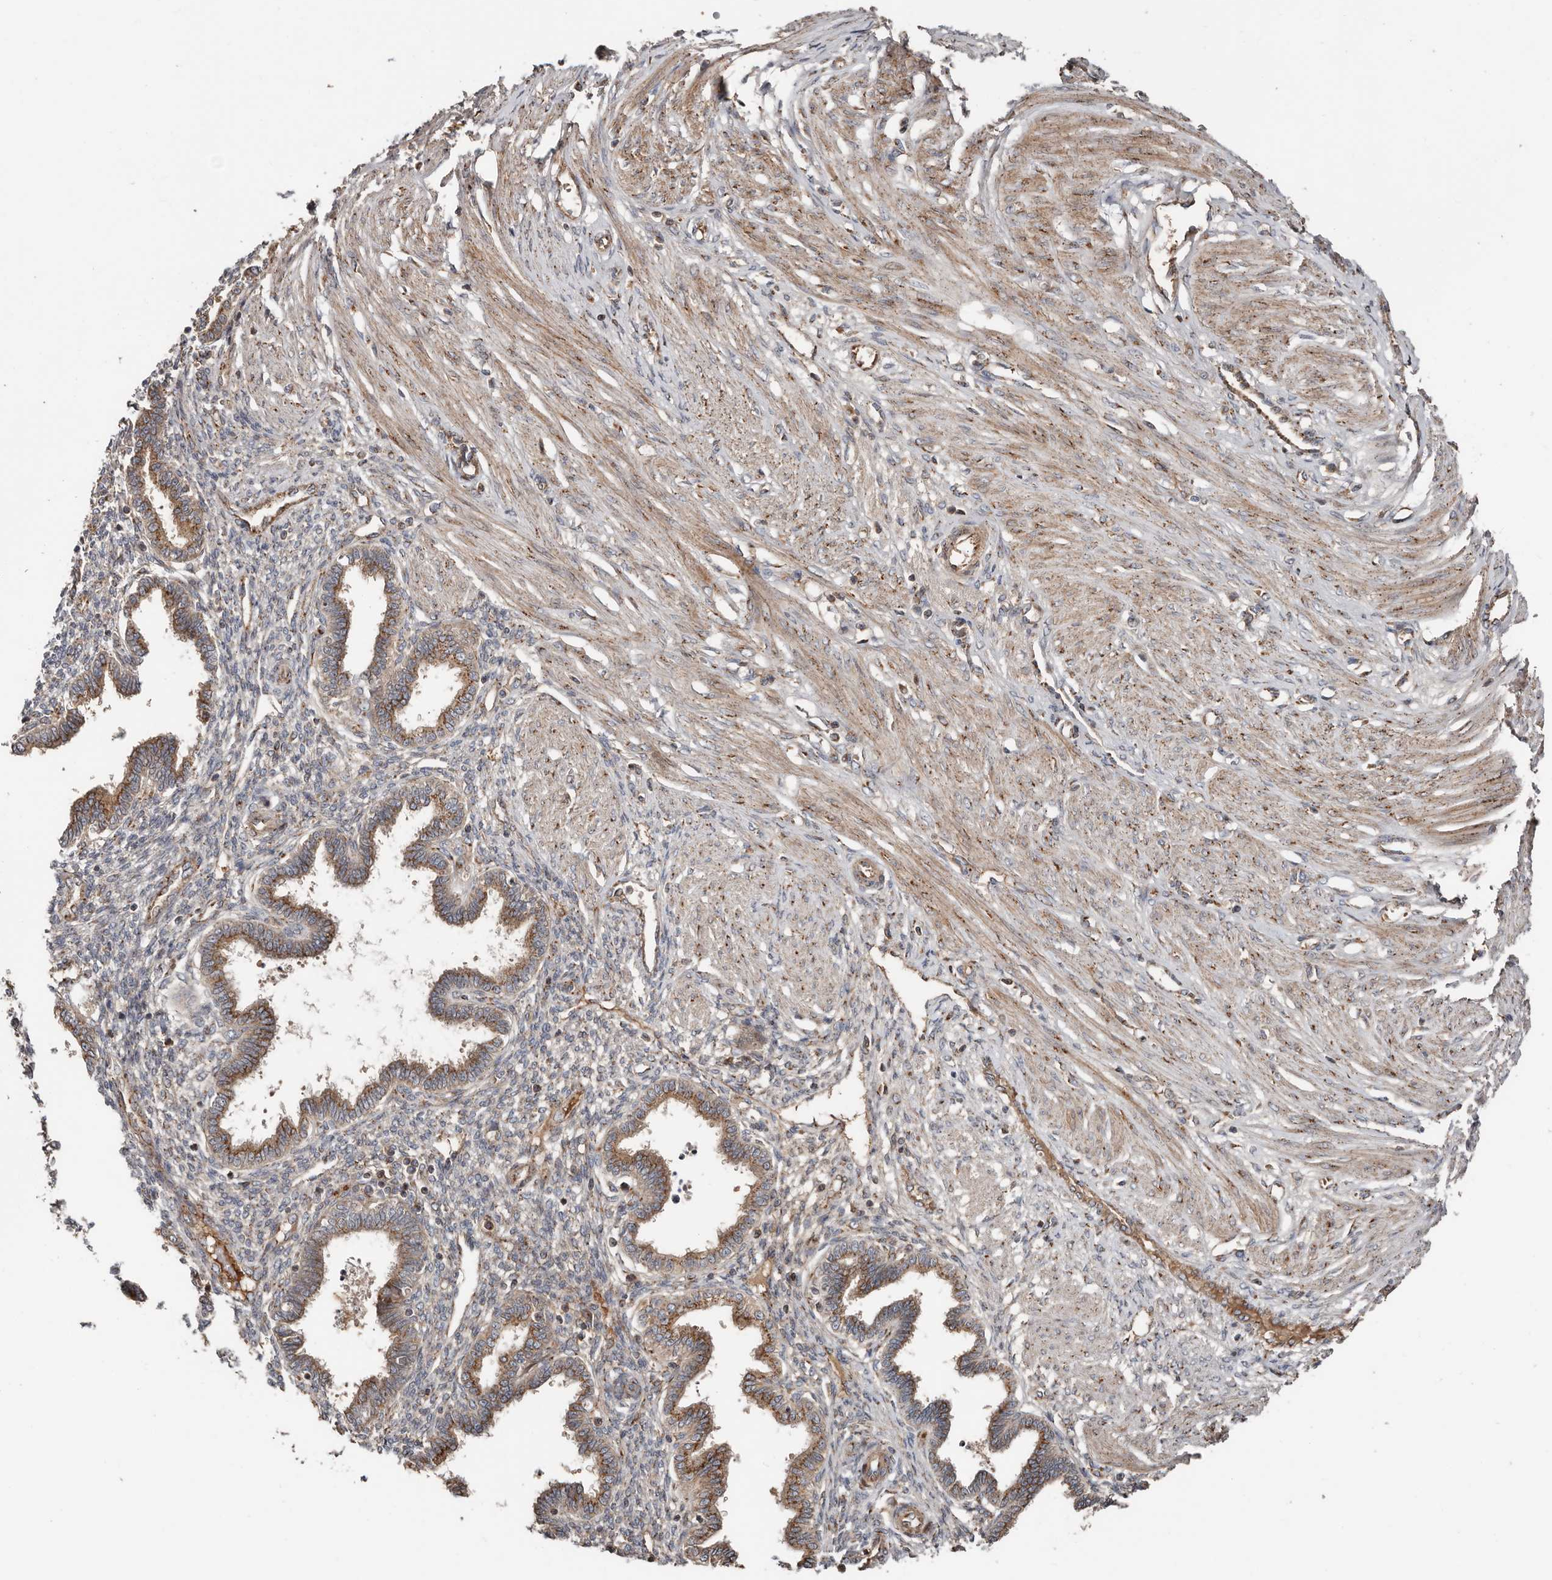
{"staining": {"intensity": "weak", "quantity": "<25%", "location": "cytoplasmic/membranous"}, "tissue": "endometrium", "cell_type": "Cells in endometrial stroma", "image_type": "normal", "snomed": [{"axis": "morphology", "description": "Normal tissue, NOS"}, {"axis": "topography", "description": "Endometrium"}], "caption": "Protein analysis of unremarkable endometrium exhibits no significant expression in cells in endometrial stroma. (DAB (3,3'-diaminobenzidine) IHC visualized using brightfield microscopy, high magnification).", "gene": "COG1", "patient": {"sex": "female", "age": 33}}